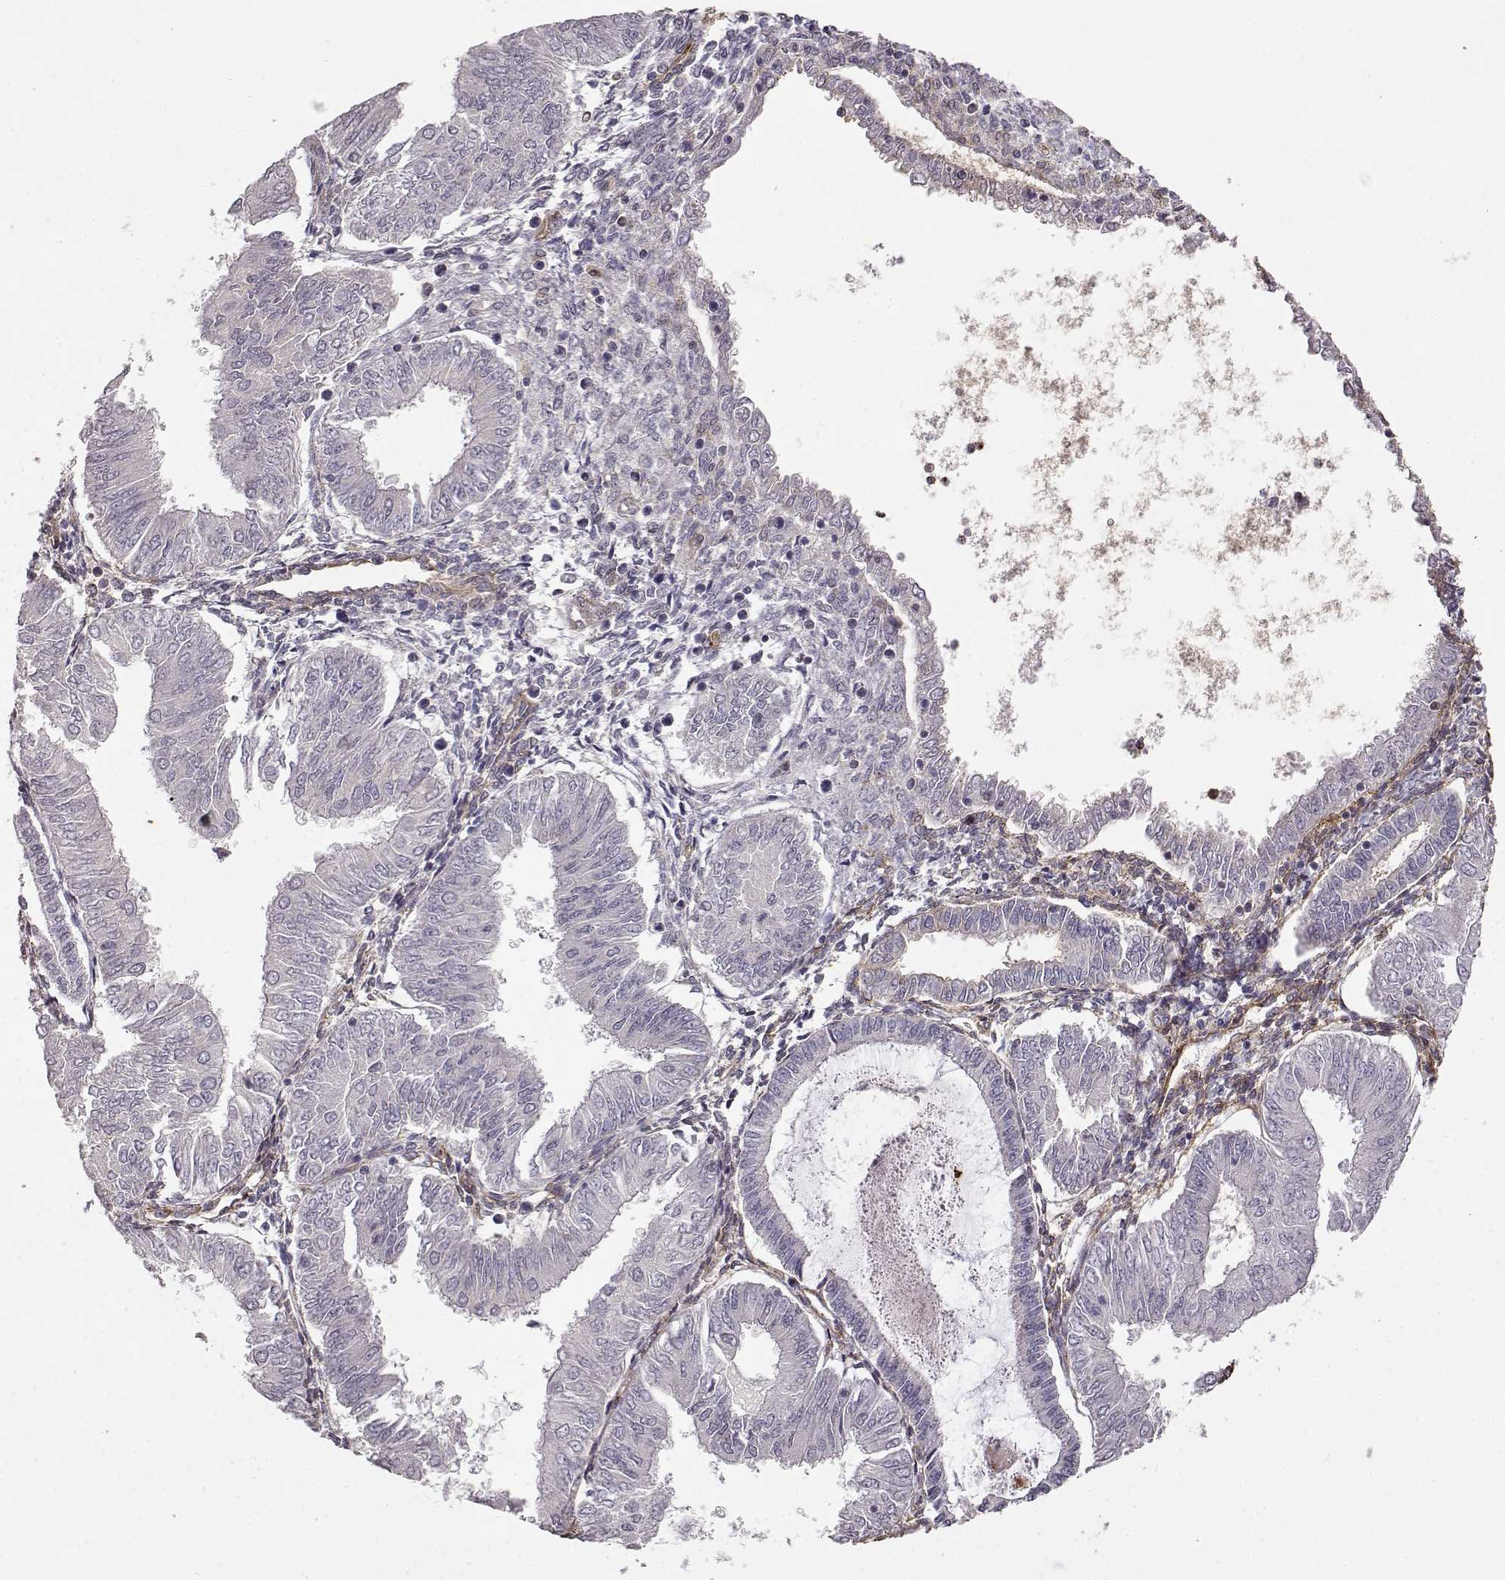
{"staining": {"intensity": "negative", "quantity": "none", "location": "none"}, "tissue": "endometrial cancer", "cell_type": "Tumor cells", "image_type": "cancer", "snomed": [{"axis": "morphology", "description": "Adenocarcinoma, NOS"}, {"axis": "topography", "description": "Endometrium"}], "caption": "Tumor cells show no significant protein expression in endometrial cancer (adenocarcinoma).", "gene": "IFITM1", "patient": {"sex": "female", "age": 53}}